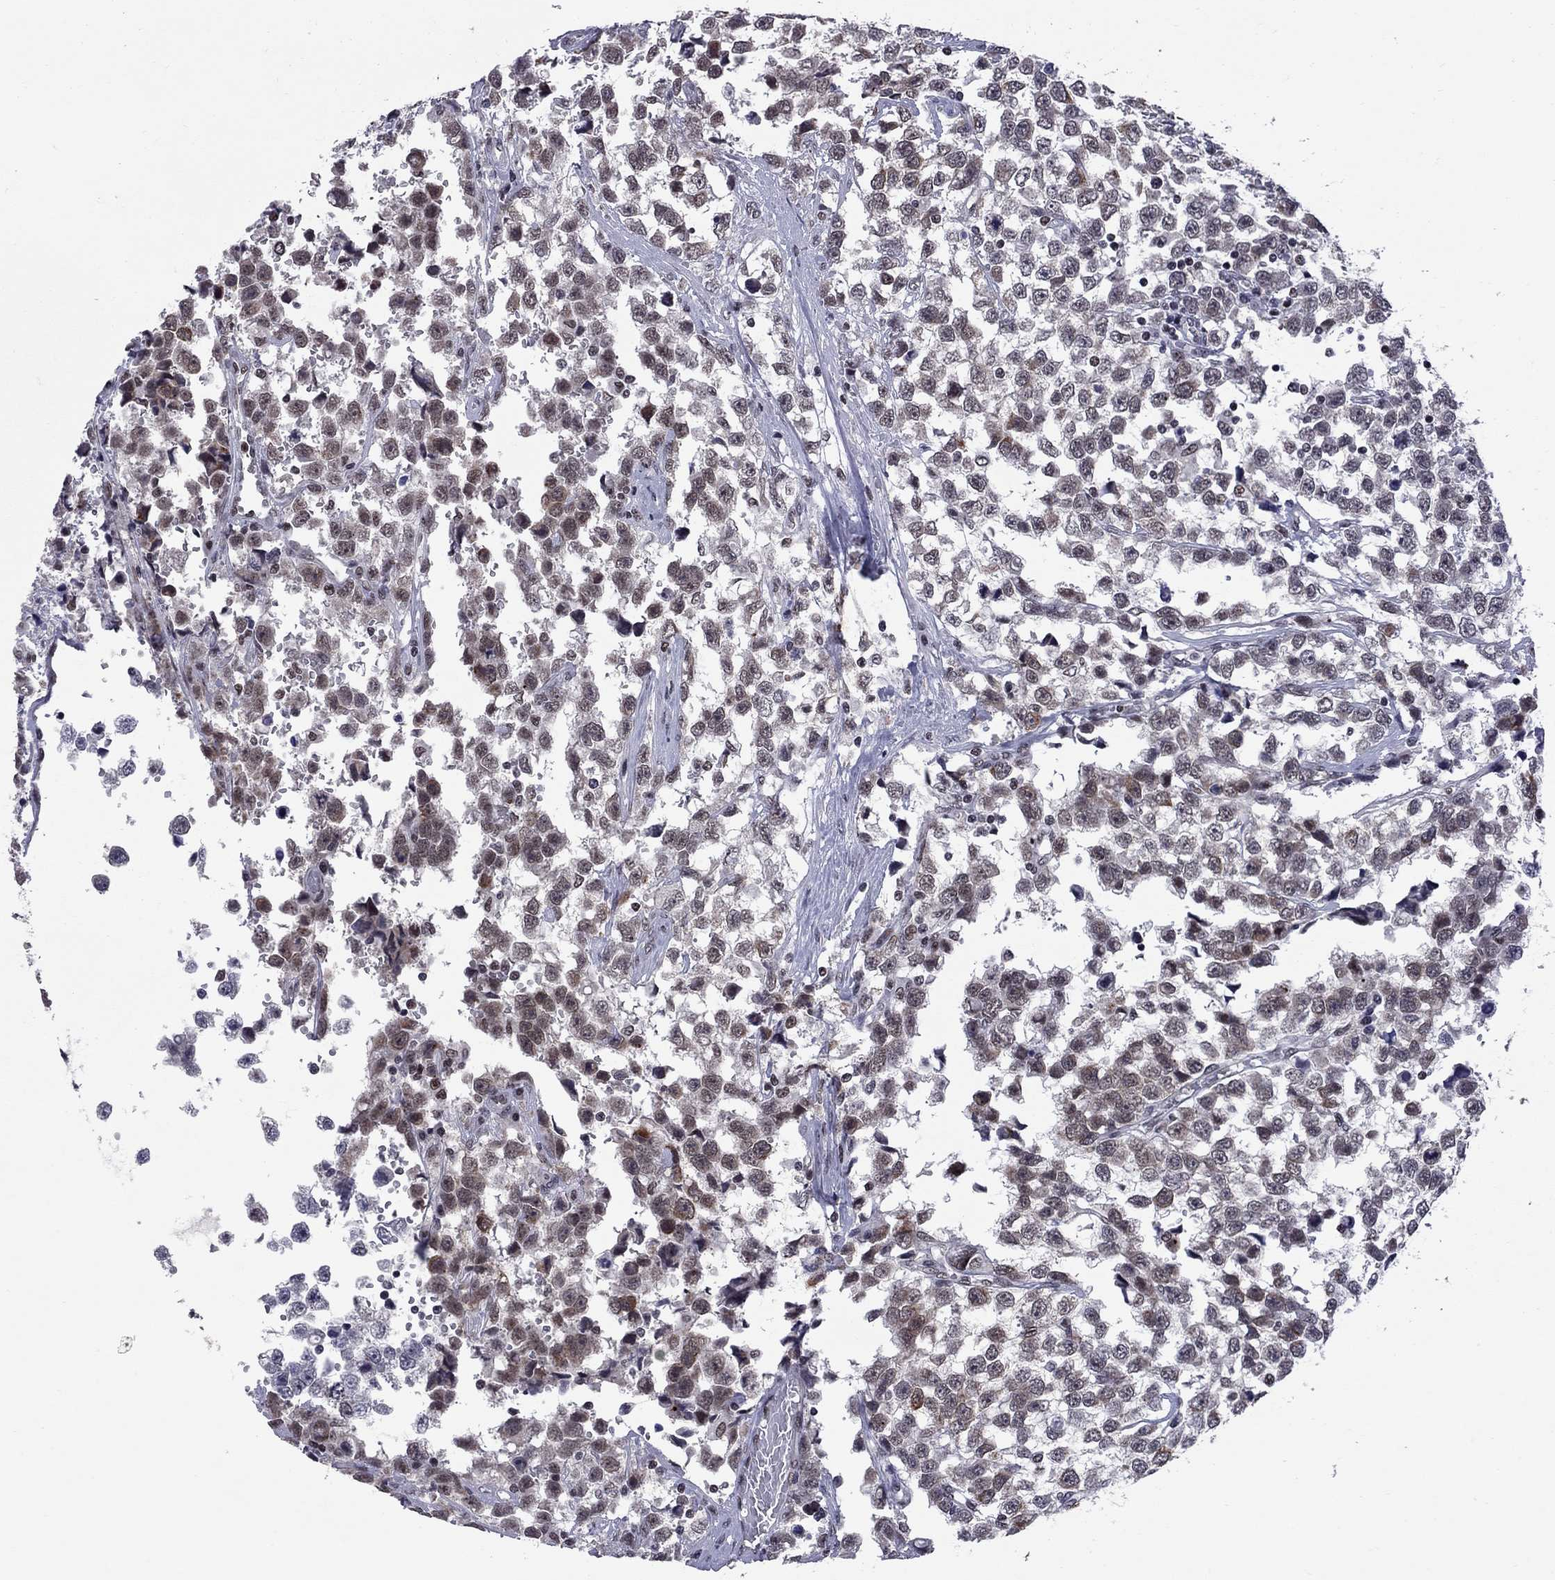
{"staining": {"intensity": "negative", "quantity": "none", "location": "none"}, "tissue": "testis cancer", "cell_type": "Tumor cells", "image_type": "cancer", "snomed": [{"axis": "morphology", "description": "Seminoma, NOS"}, {"axis": "topography", "description": "Testis"}], "caption": "Micrograph shows no protein staining in tumor cells of testis cancer (seminoma) tissue.", "gene": "TAF9", "patient": {"sex": "male", "age": 34}}